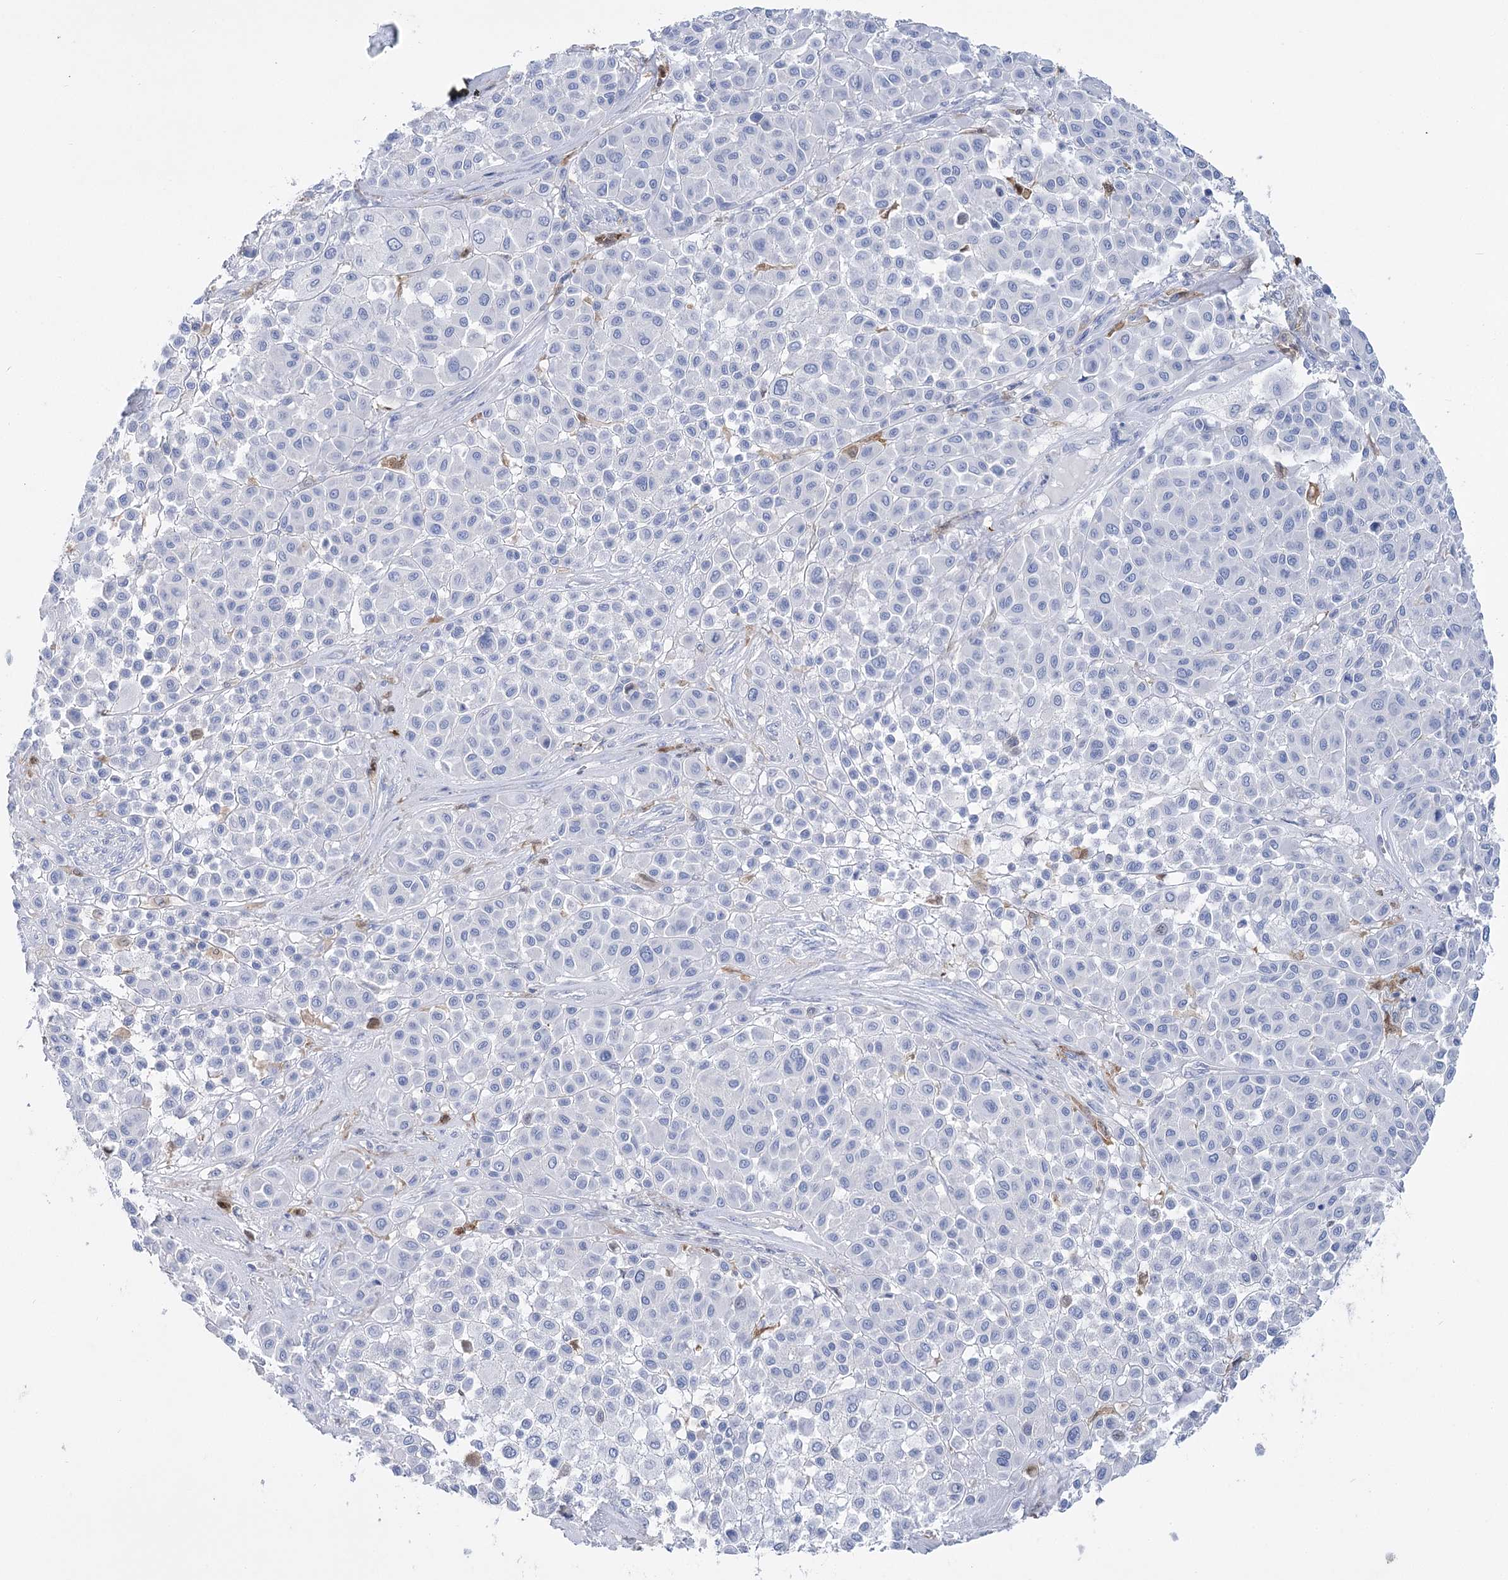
{"staining": {"intensity": "negative", "quantity": "none", "location": "none"}, "tissue": "melanoma", "cell_type": "Tumor cells", "image_type": "cancer", "snomed": [{"axis": "morphology", "description": "Malignant melanoma, Metastatic site"}, {"axis": "topography", "description": "Soft tissue"}], "caption": "Tumor cells show no significant protein positivity in melanoma.", "gene": "PCDHA1", "patient": {"sex": "male", "age": 41}}